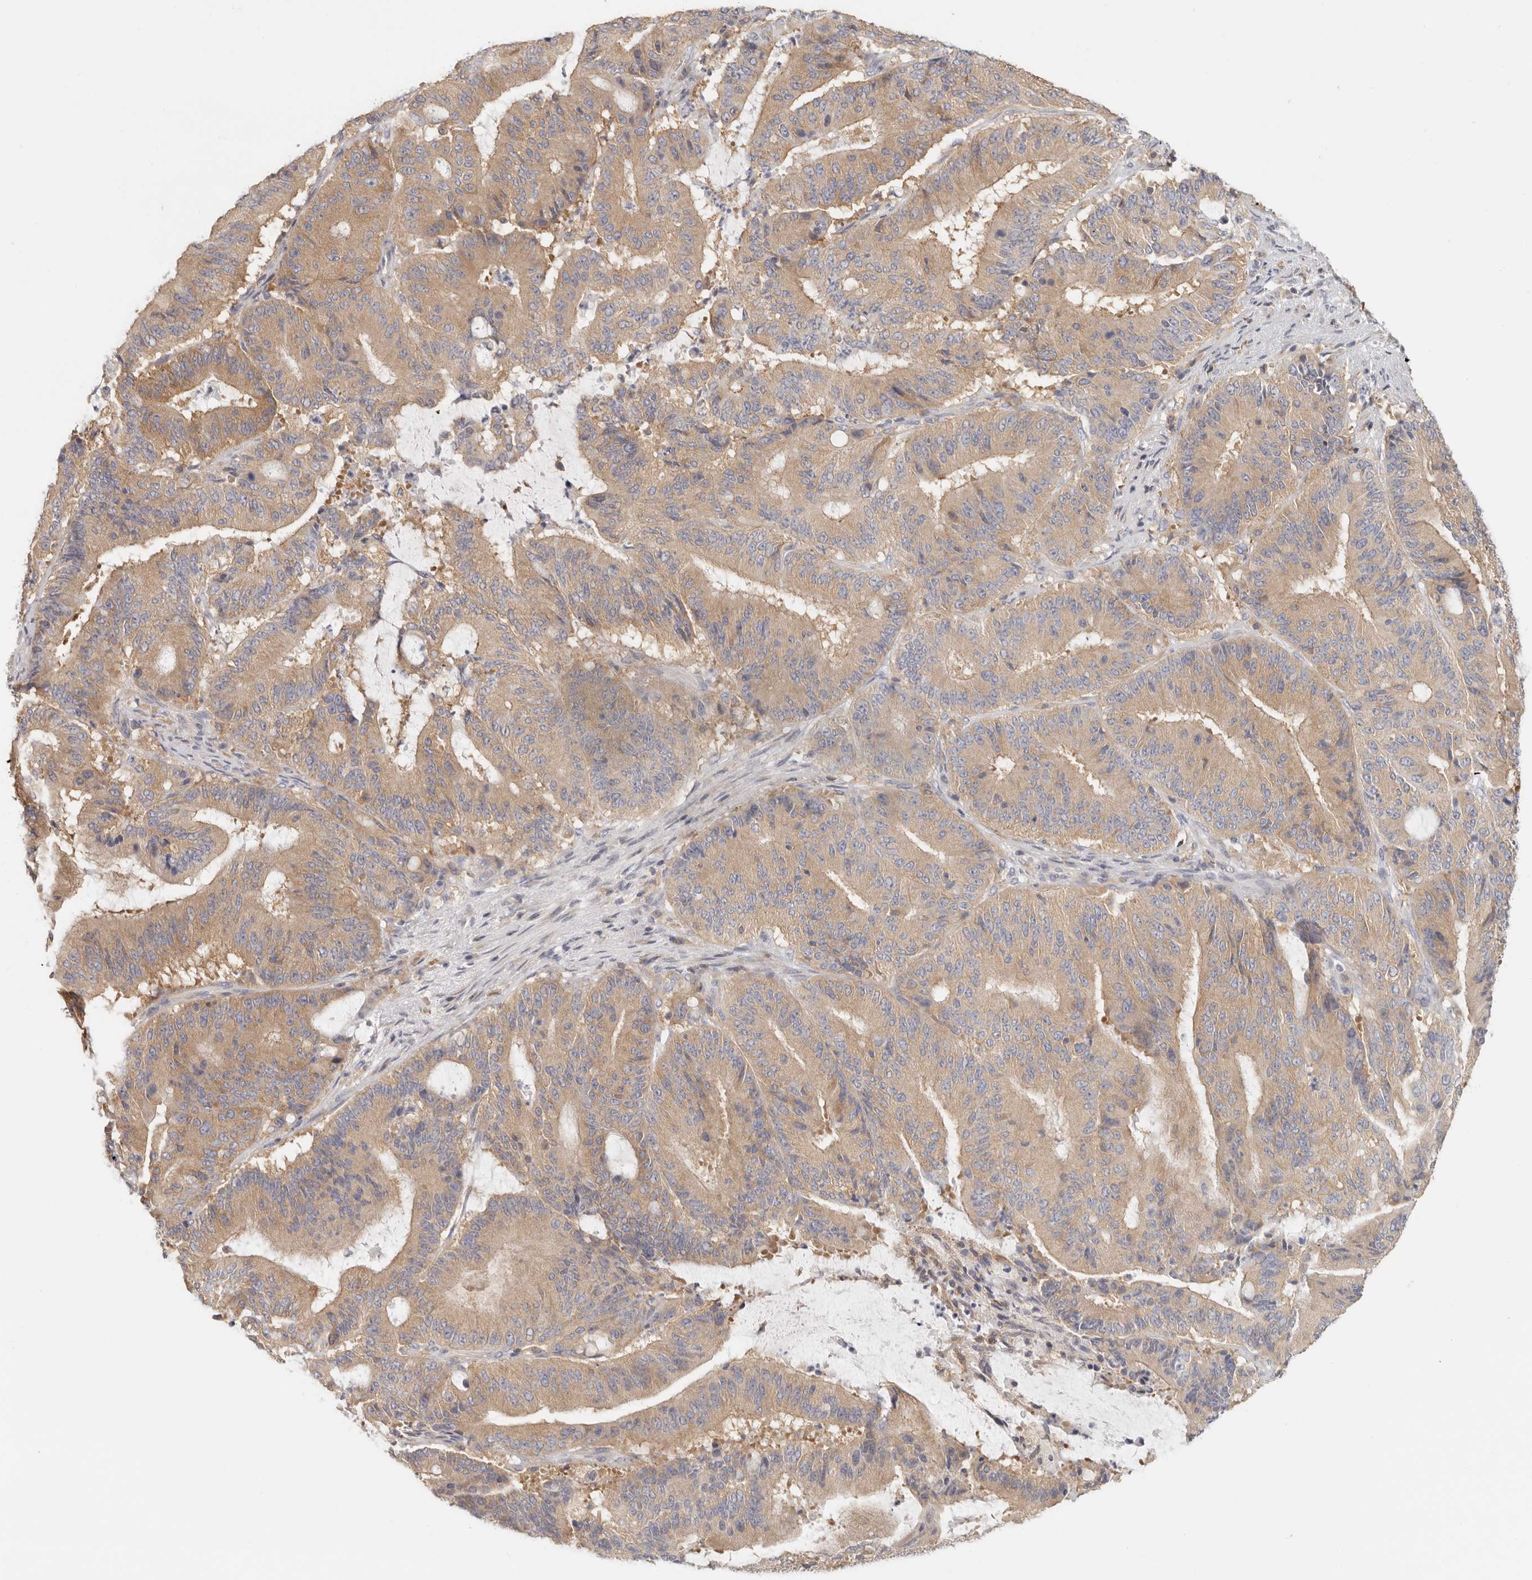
{"staining": {"intensity": "moderate", "quantity": ">75%", "location": "cytoplasmic/membranous"}, "tissue": "liver cancer", "cell_type": "Tumor cells", "image_type": "cancer", "snomed": [{"axis": "morphology", "description": "Normal tissue, NOS"}, {"axis": "morphology", "description": "Cholangiocarcinoma"}, {"axis": "topography", "description": "Liver"}, {"axis": "topography", "description": "Peripheral nerve tissue"}], "caption": "Cholangiocarcinoma (liver) stained with immunohistochemistry reveals moderate cytoplasmic/membranous expression in approximately >75% of tumor cells. Ihc stains the protein of interest in brown and the nuclei are stained blue.", "gene": "ANXA9", "patient": {"sex": "female", "age": 73}}